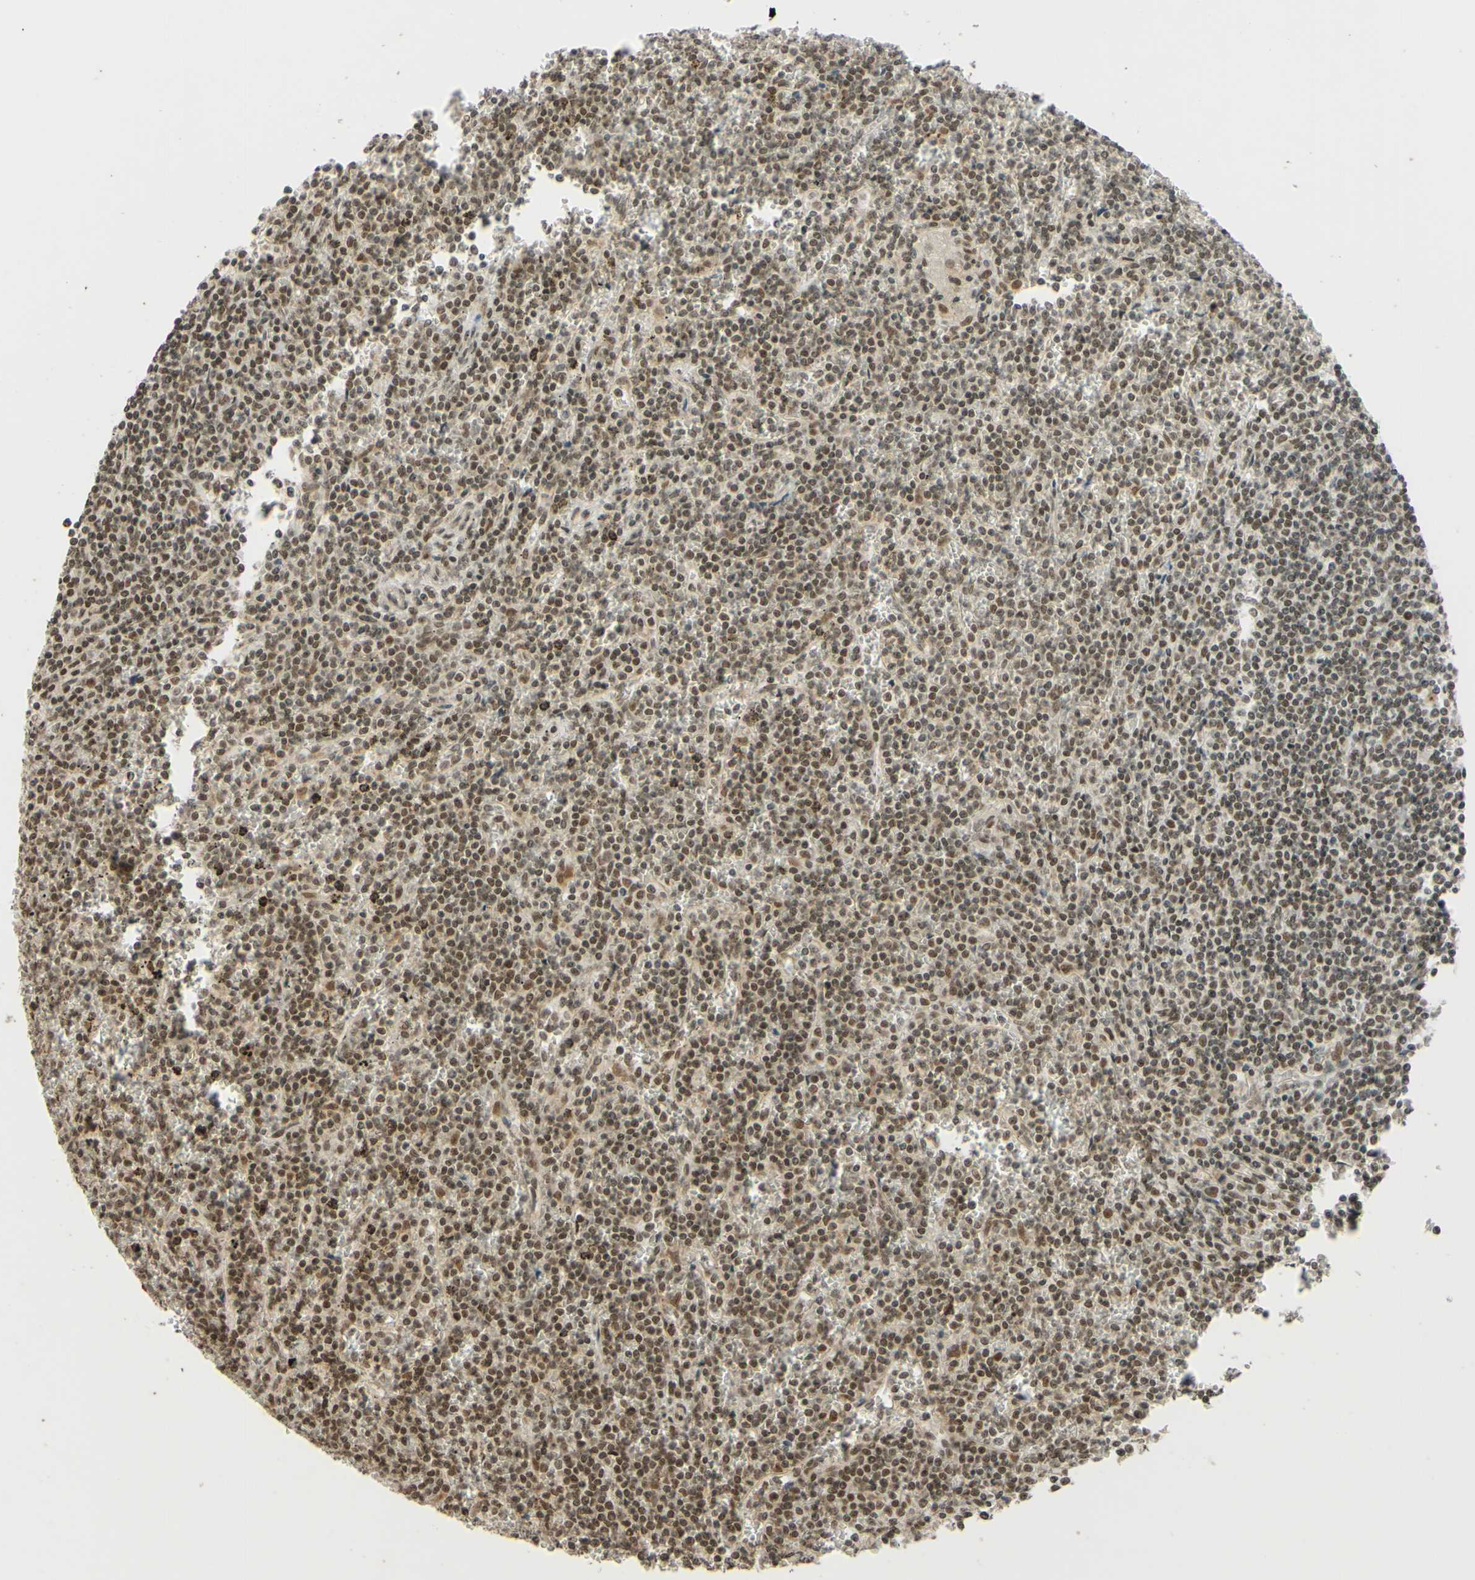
{"staining": {"intensity": "moderate", "quantity": ">75%", "location": "cytoplasmic/membranous"}, "tissue": "lymphoma", "cell_type": "Tumor cells", "image_type": "cancer", "snomed": [{"axis": "morphology", "description": "Malignant lymphoma, non-Hodgkin's type, Low grade"}, {"axis": "topography", "description": "Spleen"}], "caption": "Lymphoma stained for a protein exhibits moderate cytoplasmic/membranous positivity in tumor cells.", "gene": "SMARCB1", "patient": {"sex": "female", "age": 19}}